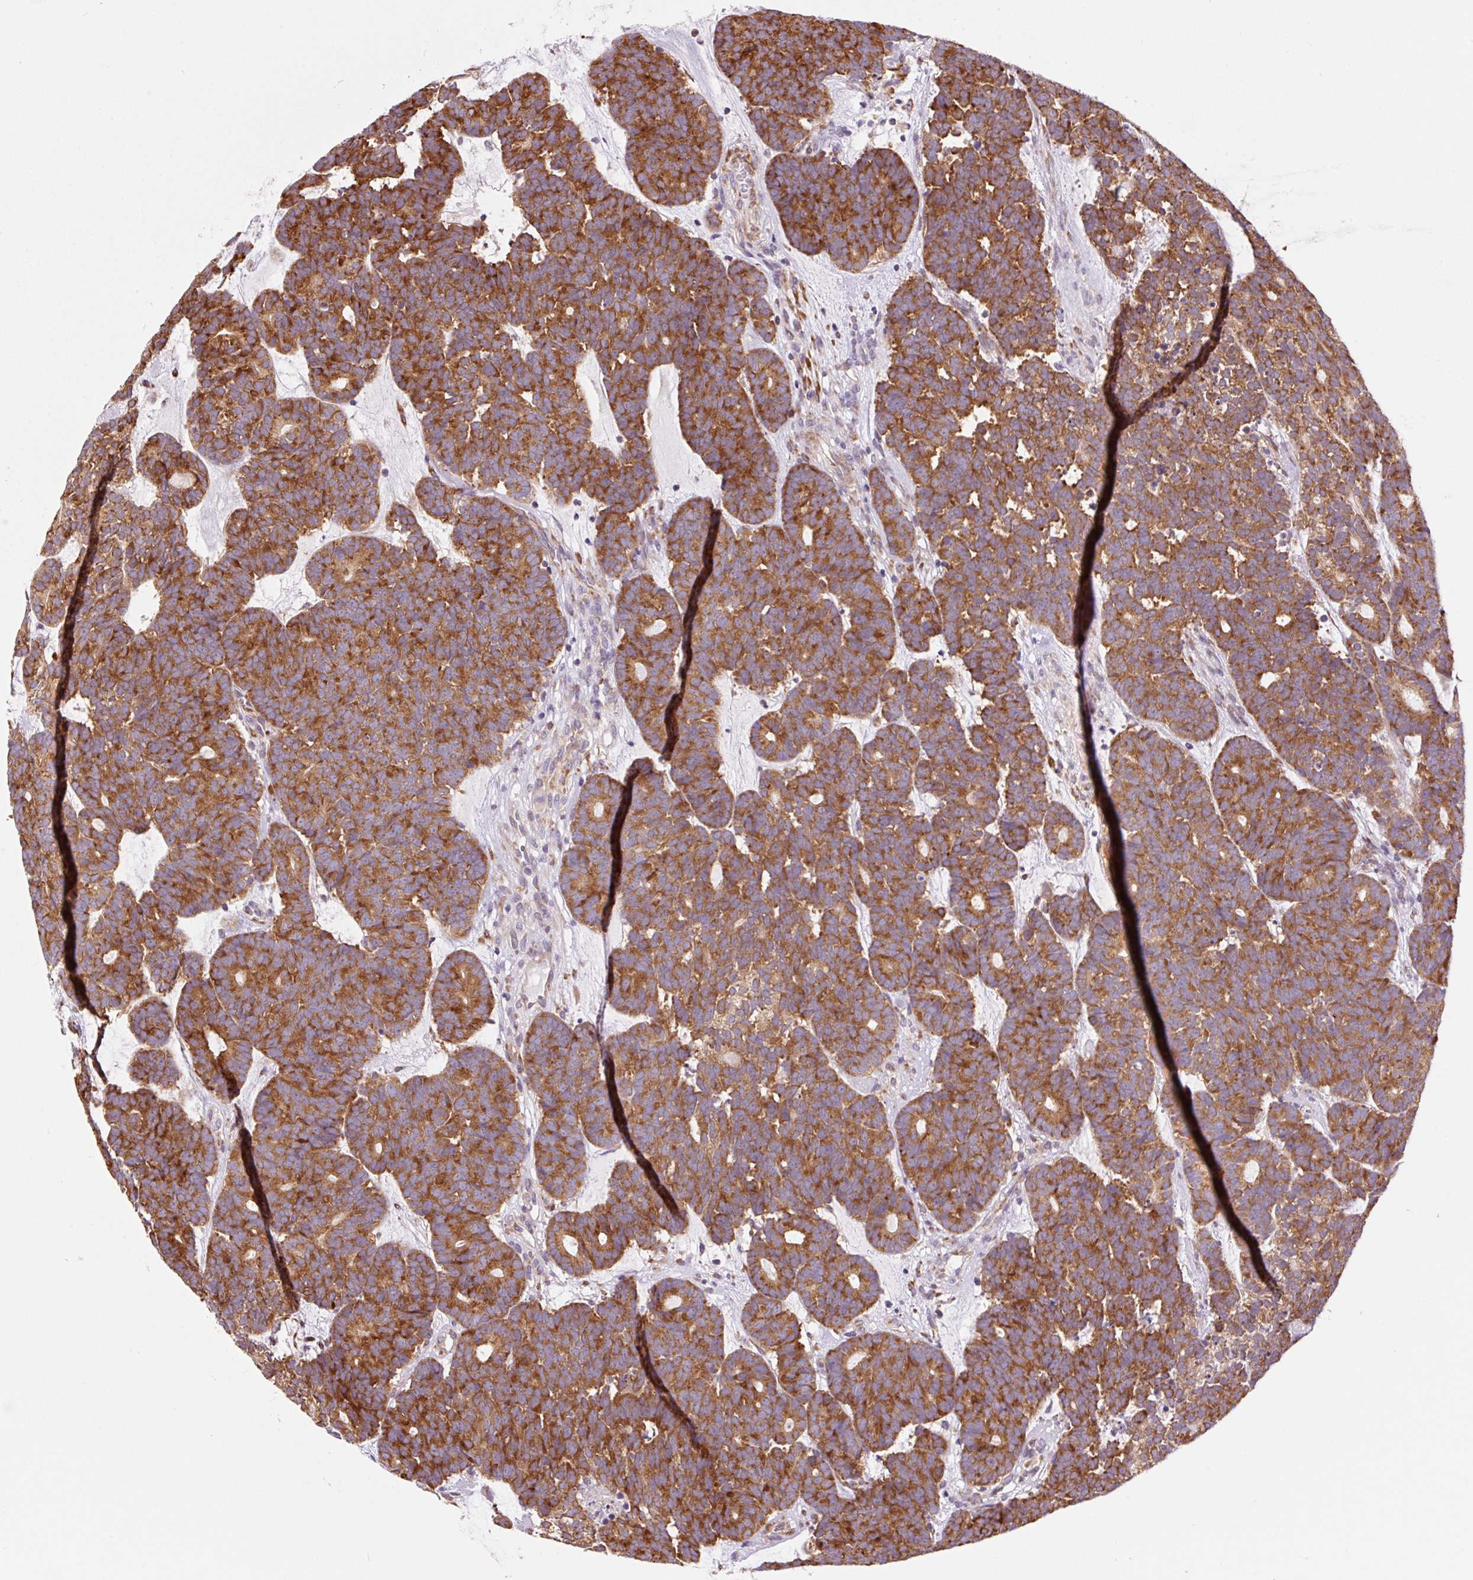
{"staining": {"intensity": "strong", "quantity": ">75%", "location": "cytoplasmic/membranous"}, "tissue": "head and neck cancer", "cell_type": "Tumor cells", "image_type": "cancer", "snomed": [{"axis": "morphology", "description": "Adenocarcinoma, NOS"}, {"axis": "topography", "description": "Head-Neck"}], "caption": "High-magnification brightfield microscopy of adenocarcinoma (head and neck) stained with DAB (brown) and counterstained with hematoxylin (blue). tumor cells exhibit strong cytoplasmic/membranous positivity is seen in about>75% of cells.", "gene": "RPL41", "patient": {"sex": "female", "age": 81}}